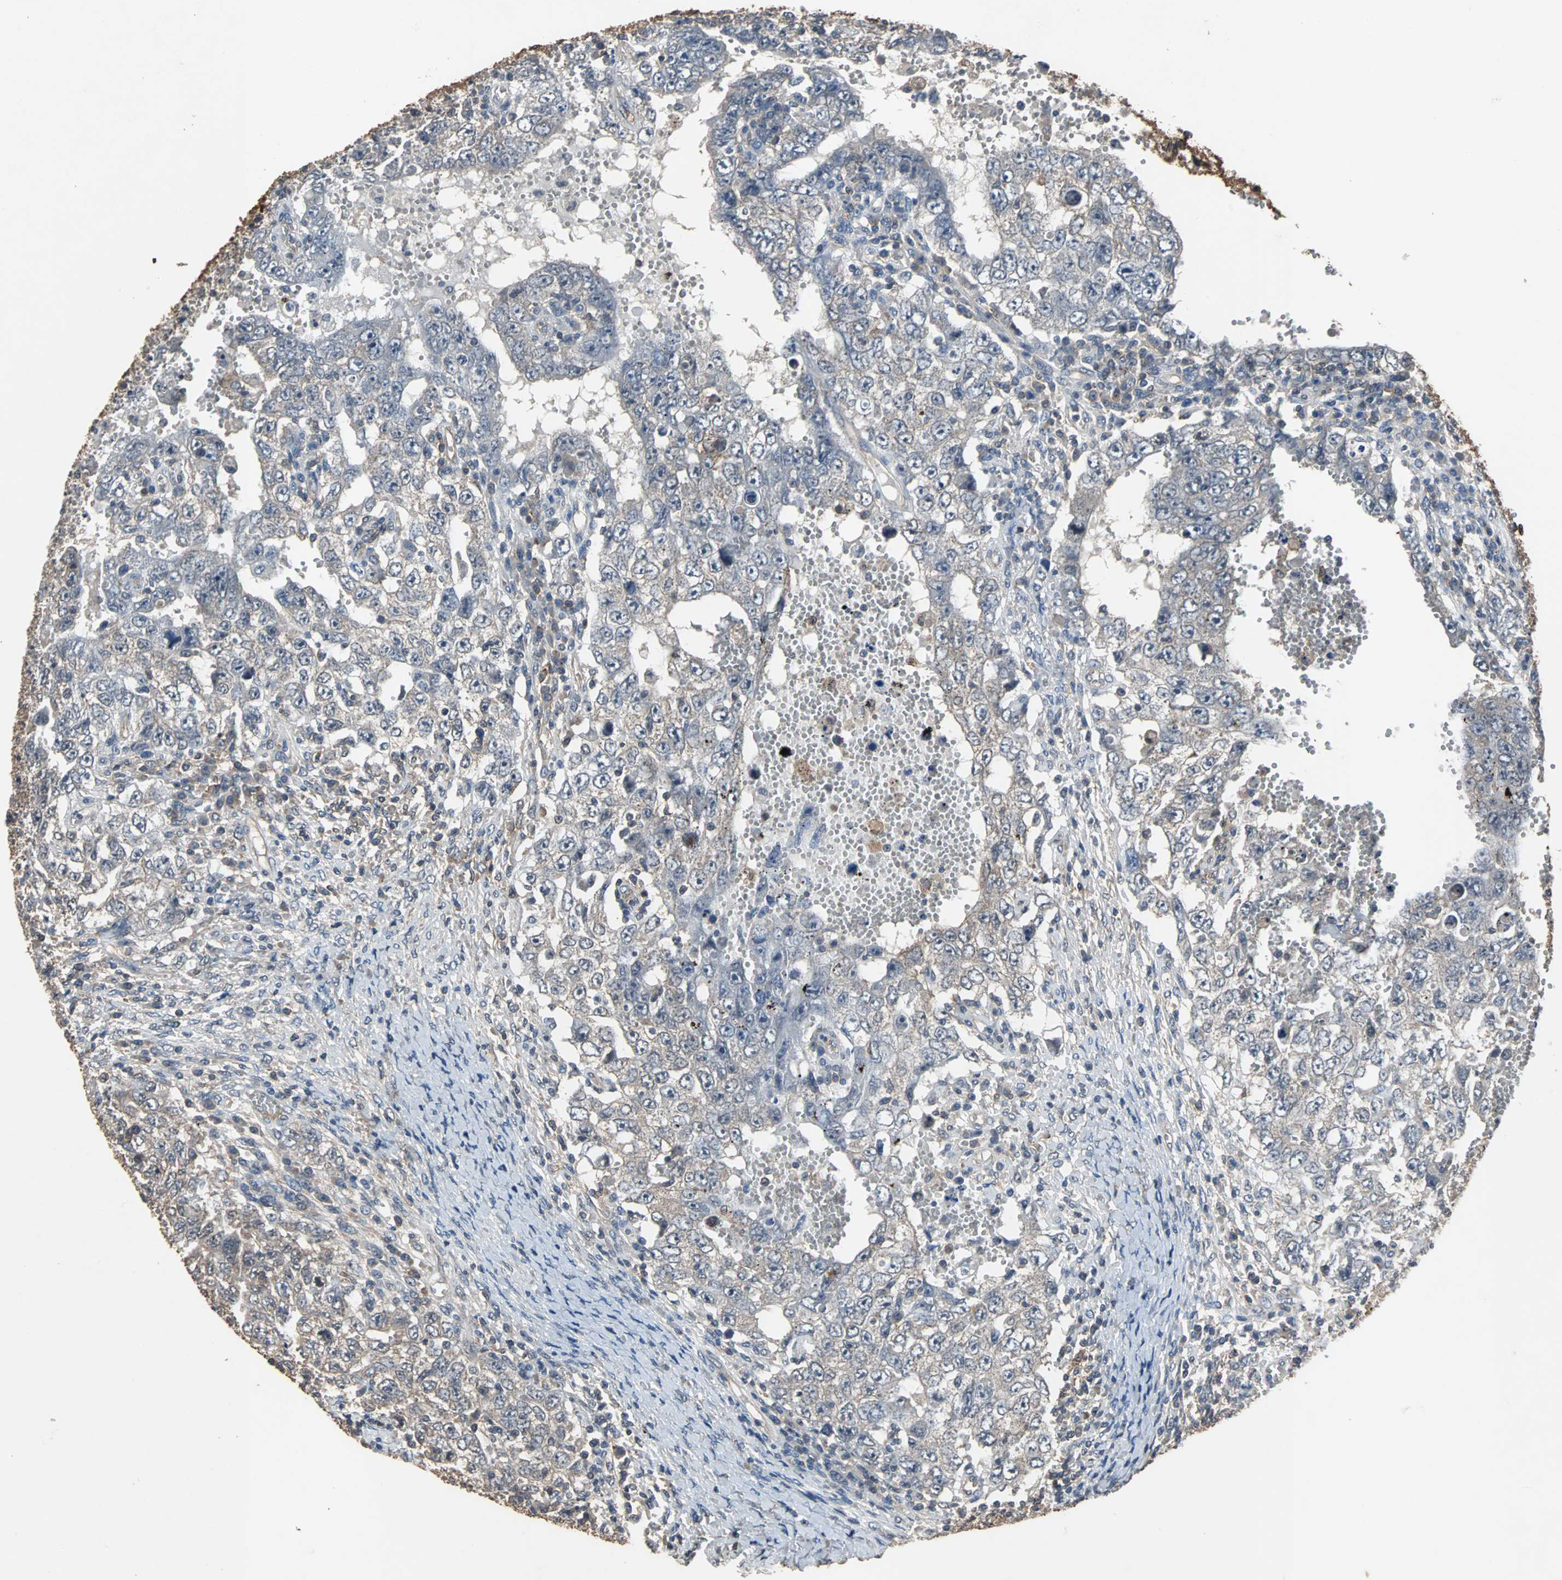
{"staining": {"intensity": "negative", "quantity": "none", "location": "none"}, "tissue": "testis cancer", "cell_type": "Tumor cells", "image_type": "cancer", "snomed": [{"axis": "morphology", "description": "Carcinoma, Embryonal, NOS"}, {"axis": "topography", "description": "Testis"}], "caption": "Immunohistochemistry (IHC) micrograph of testis cancer (embryonal carcinoma) stained for a protein (brown), which exhibits no positivity in tumor cells.", "gene": "NDRG1", "patient": {"sex": "male", "age": 26}}